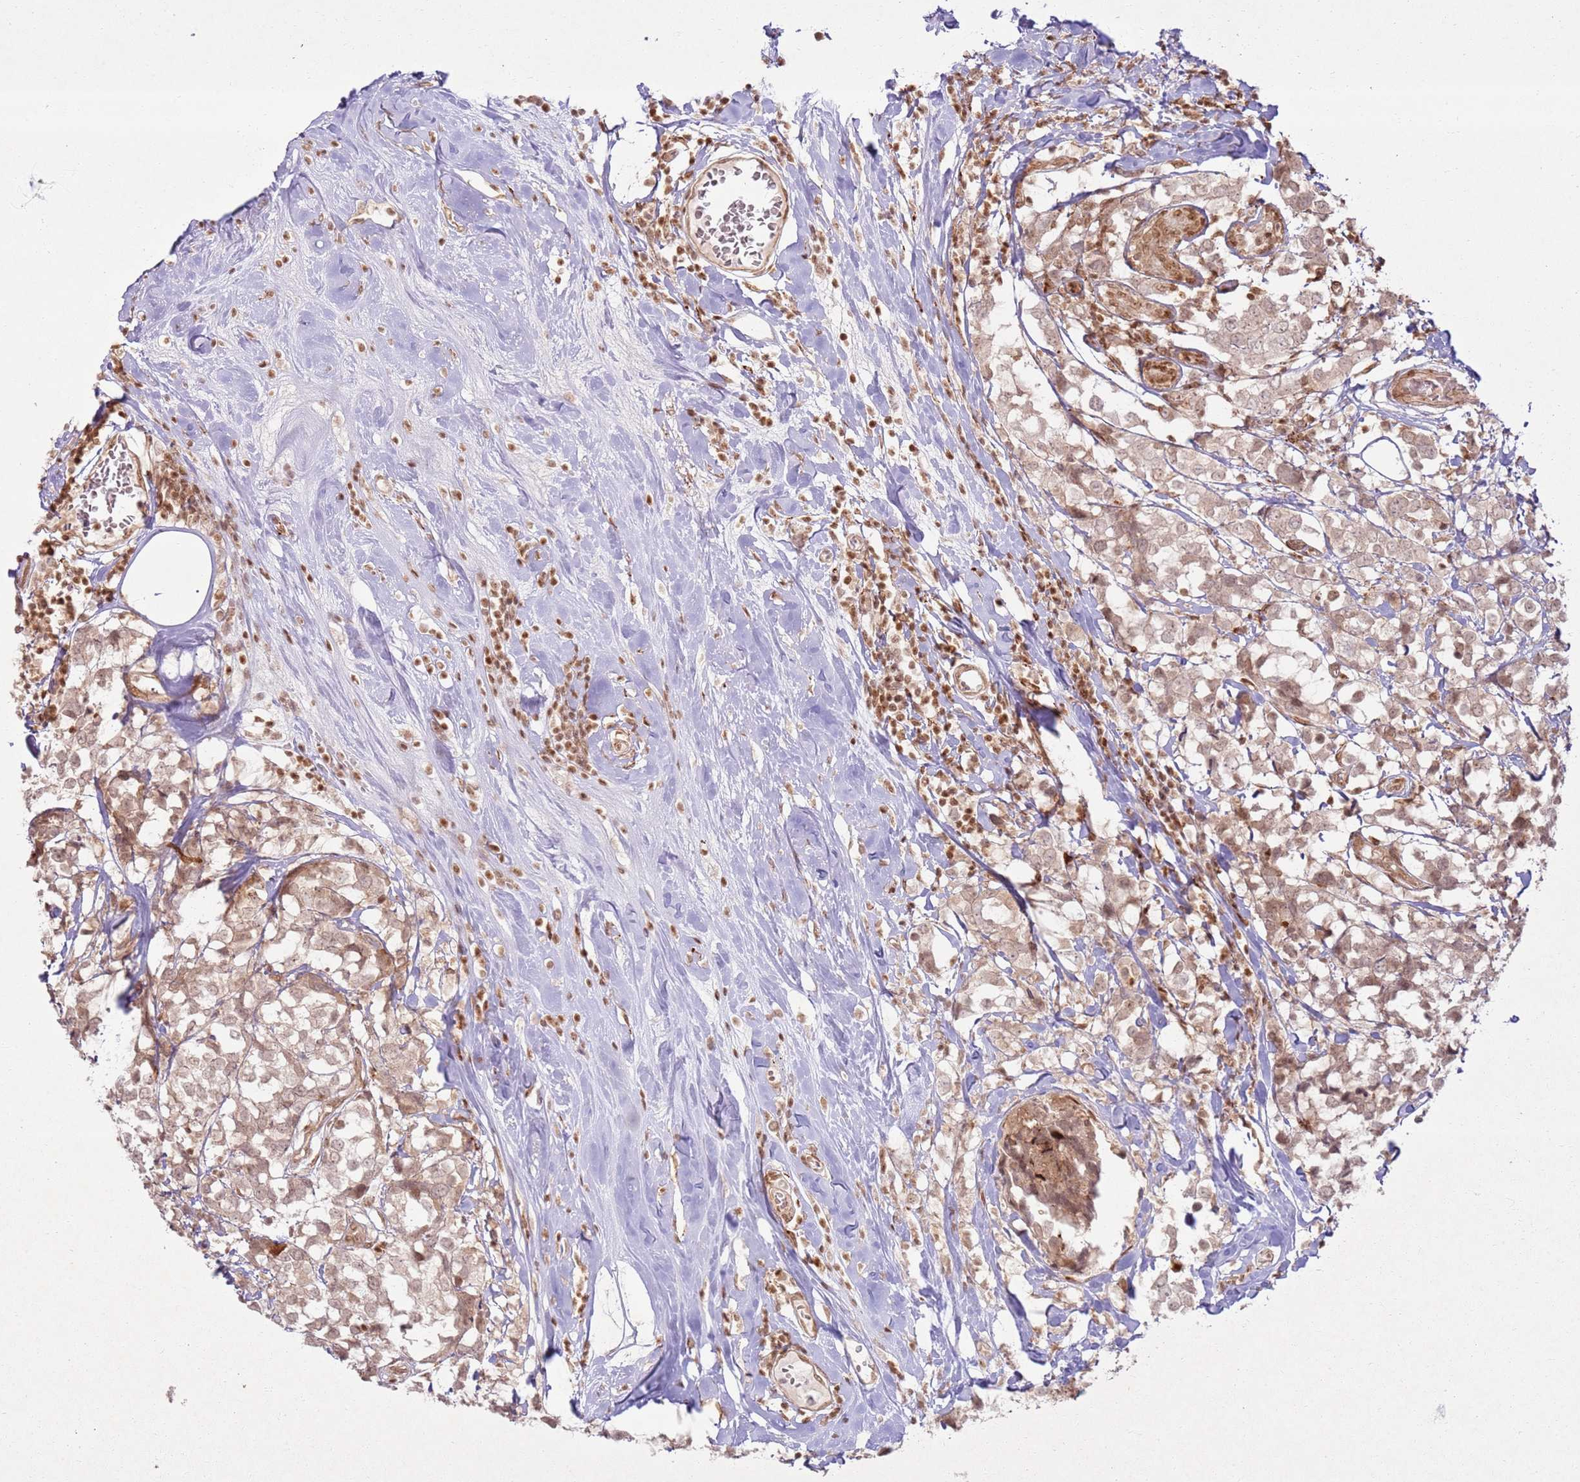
{"staining": {"intensity": "weak", "quantity": ">75%", "location": "cytoplasmic/membranous,nuclear"}, "tissue": "breast cancer", "cell_type": "Tumor cells", "image_type": "cancer", "snomed": [{"axis": "morphology", "description": "Lobular carcinoma"}, {"axis": "topography", "description": "Breast"}], "caption": "Breast cancer (lobular carcinoma) stained for a protein shows weak cytoplasmic/membranous and nuclear positivity in tumor cells.", "gene": "KLHL36", "patient": {"sex": "female", "age": 59}}